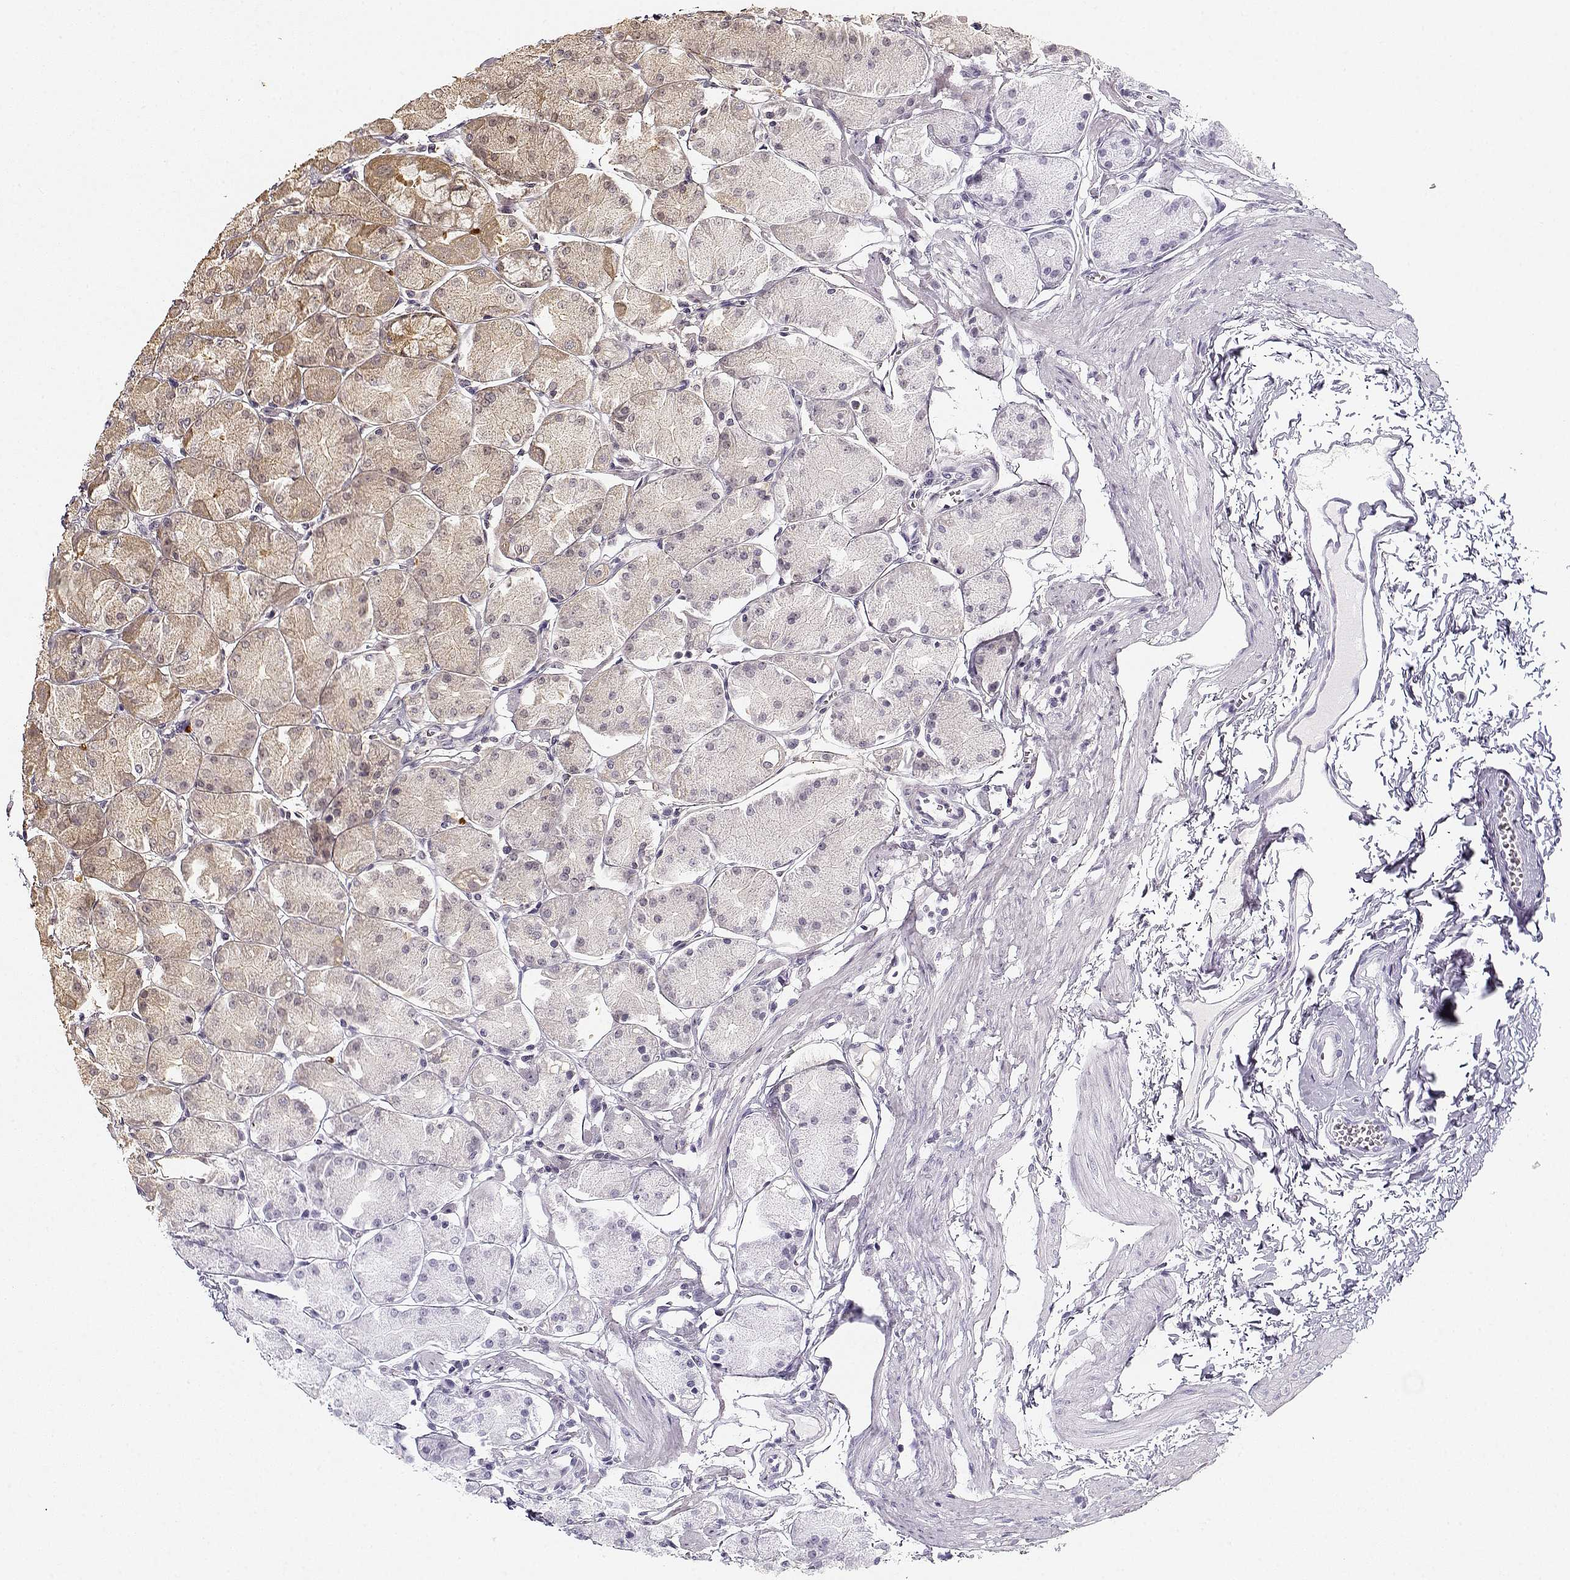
{"staining": {"intensity": "weak", "quantity": "<25%", "location": "cytoplasmic/membranous"}, "tissue": "stomach", "cell_type": "Glandular cells", "image_type": "normal", "snomed": [{"axis": "morphology", "description": "Normal tissue, NOS"}, {"axis": "topography", "description": "Stomach, upper"}], "caption": "A high-resolution image shows immunohistochemistry (IHC) staining of unremarkable stomach, which displays no significant staining in glandular cells.", "gene": "UROC1", "patient": {"sex": "male", "age": 60}}